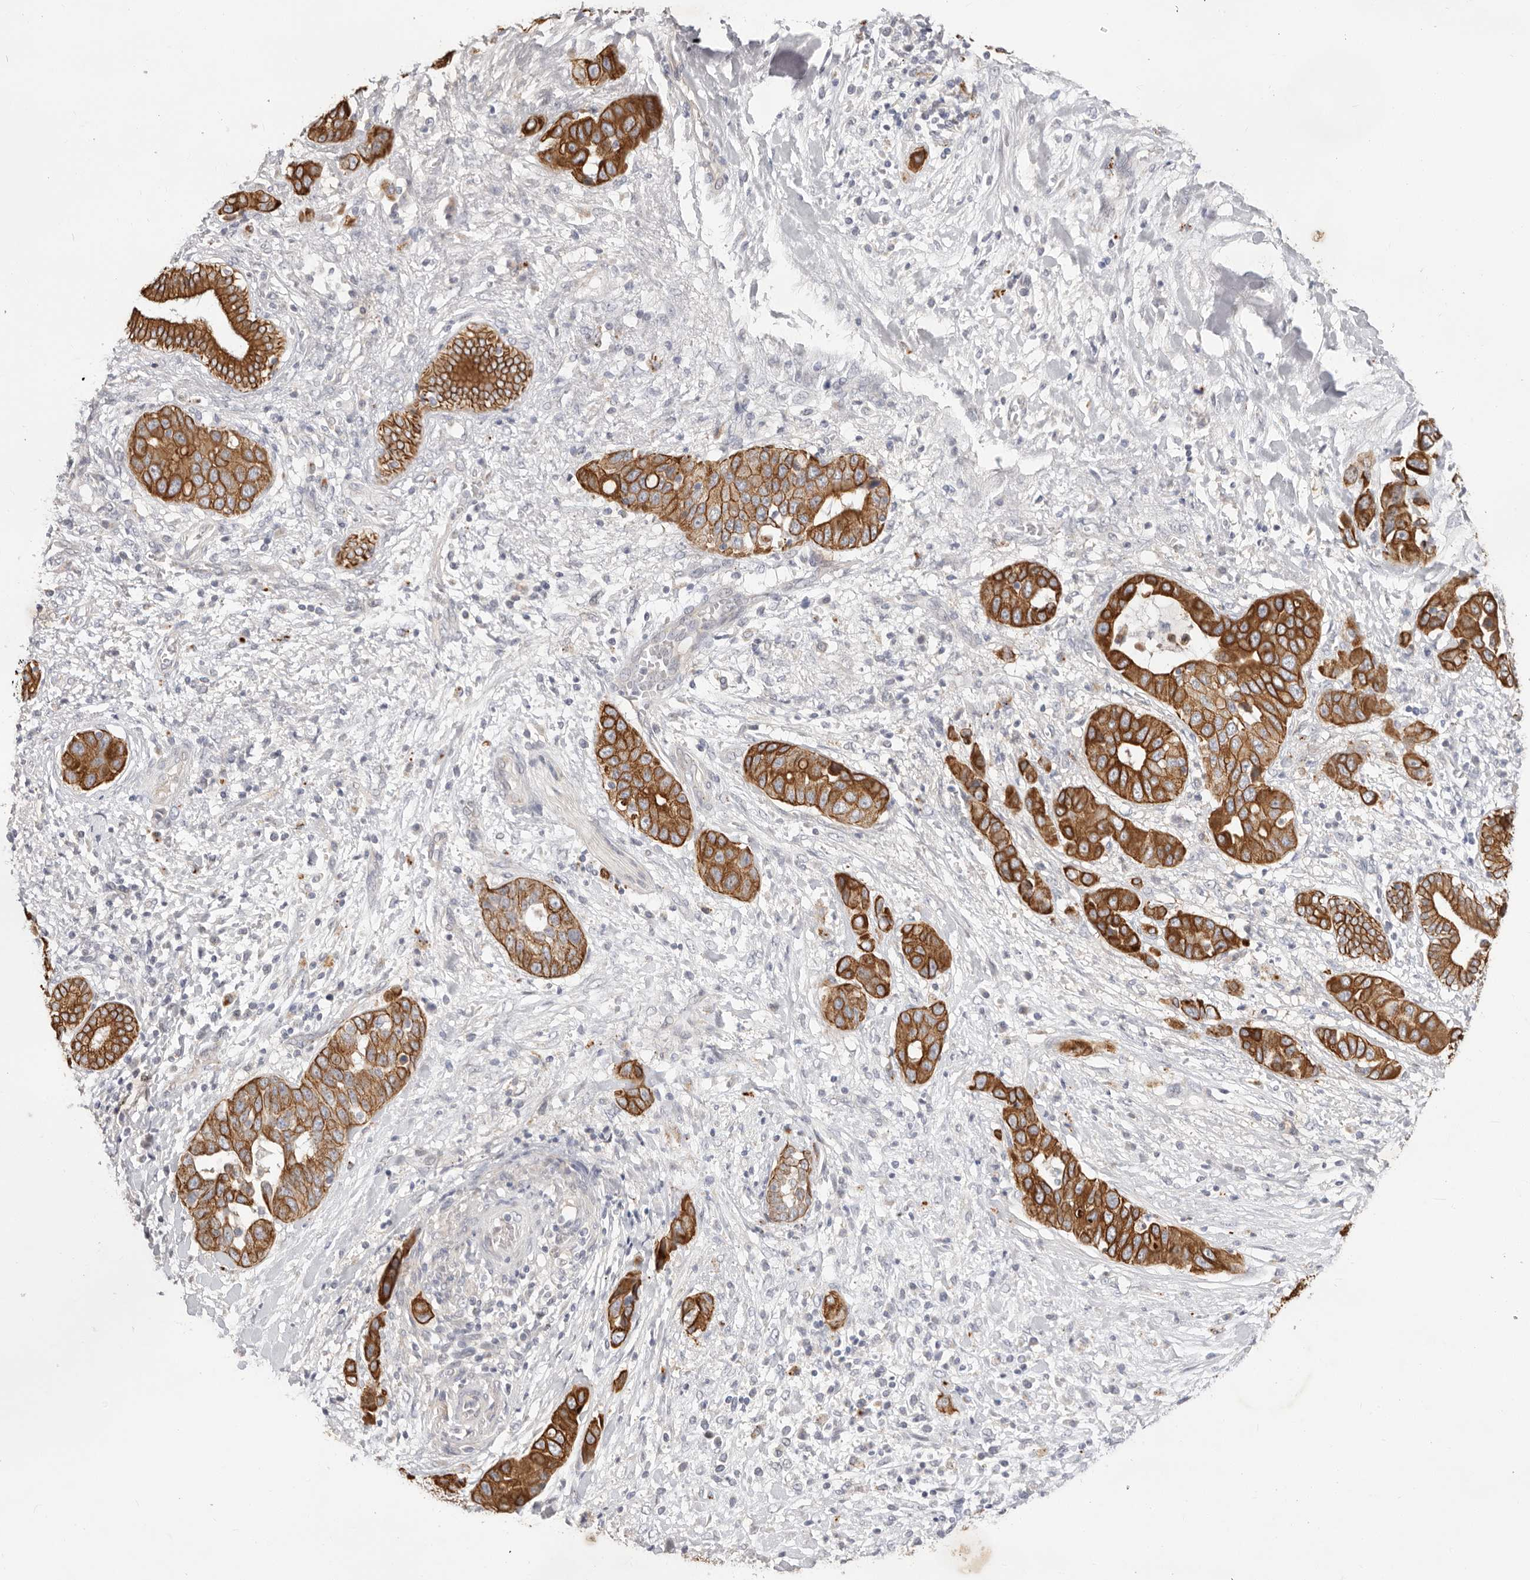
{"staining": {"intensity": "strong", "quantity": ">75%", "location": "cytoplasmic/membranous"}, "tissue": "liver cancer", "cell_type": "Tumor cells", "image_type": "cancer", "snomed": [{"axis": "morphology", "description": "Cholangiocarcinoma"}, {"axis": "topography", "description": "Liver"}], "caption": "Liver cancer stained with immunohistochemistry (IHC) shows strong cytoplasmic/membranous expression in about >75% of tumor cells.", "gene": "USH1C", "patient": {"sex": "female", "age": 52}}